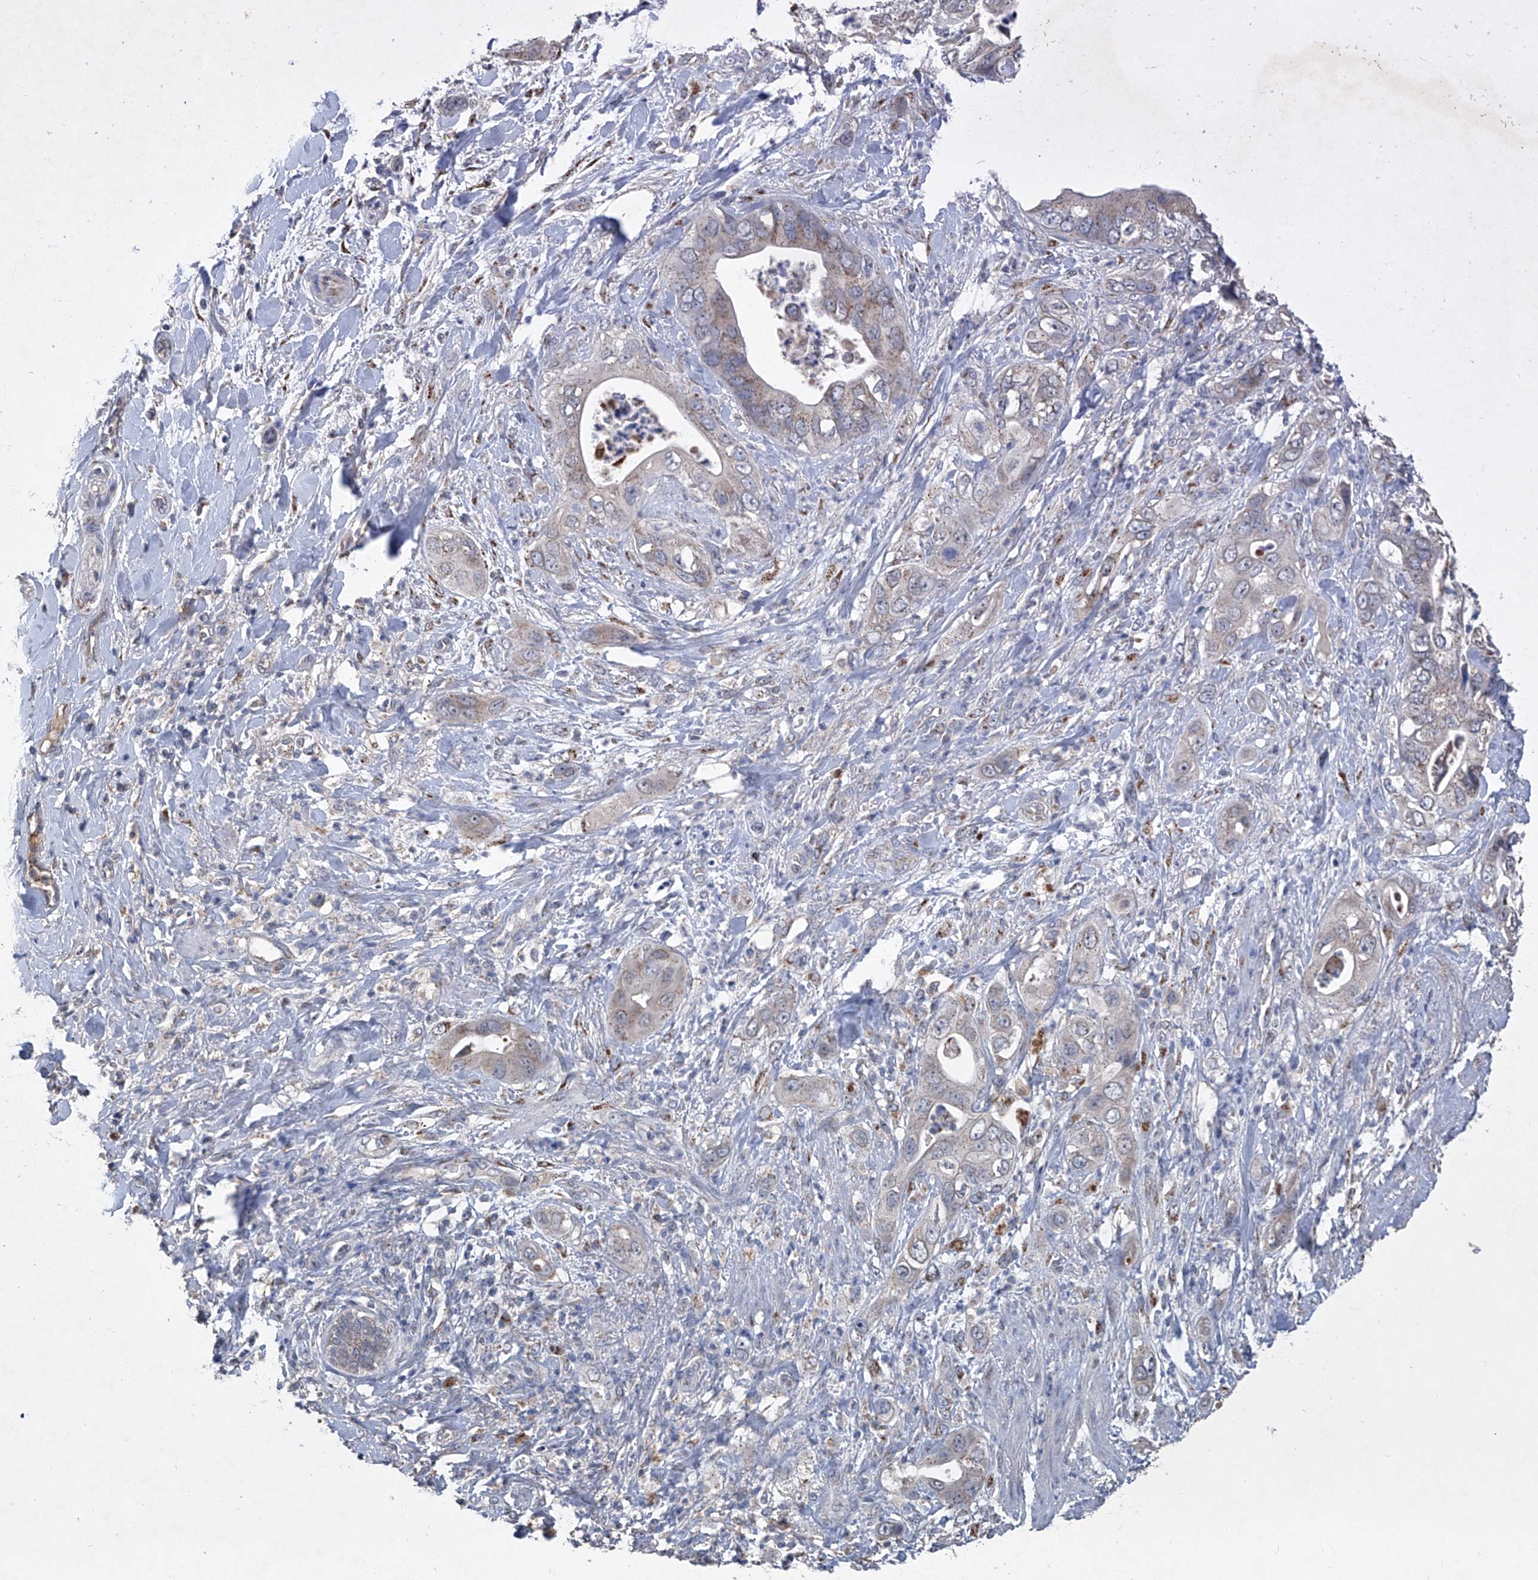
{"staining": {"intensity": "weak", "quantity": "<25%", "location": "cytoplasmic/membranous"}, "tissue": "pancreatic cancer", "cell_type": "Tumor cells", "image_type": "cancer", "snomed": [{"axis": "morphology", "description": "Adenocarcinoma, NOS"}, {"axis": "topography", "description": "Pancreas"}], "caption": "The histopathology image exhibits no significant expression in tumor cells of pancreatic cancer.", "gene": "PCSK5", "patient": {"sex": "female", "age": 78}}